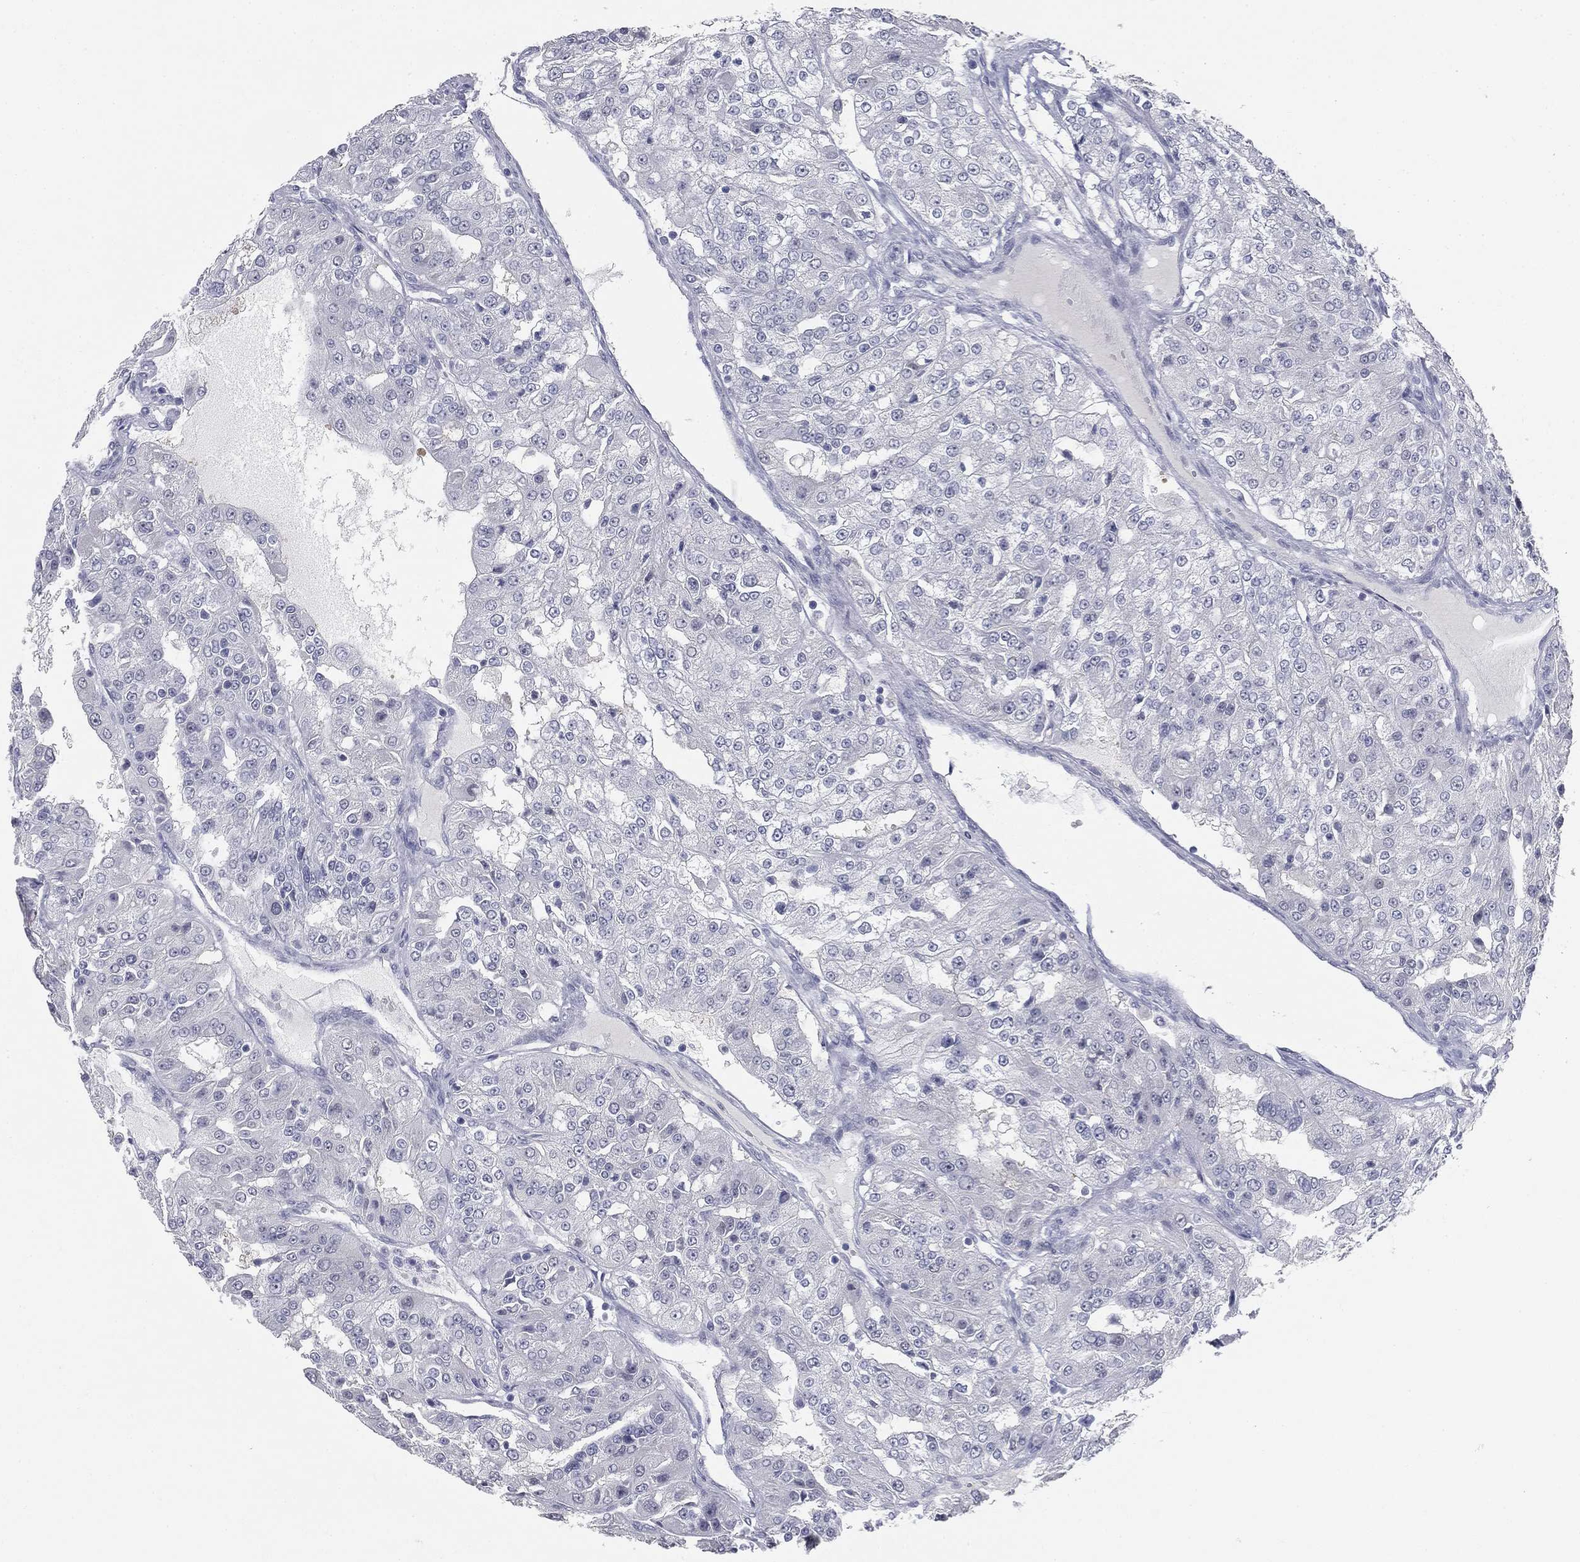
{"staining": {"intensity": "negative", "quantity": "none", "location": "none"}, "tissue": "renal cancer", "cell_type": "Tumor cells", "image_type": "cancer", "snomed": [{"axis": "morphology", "description": "Adenocarcinoma, NOS"}, {"axis": "topography", "description": "Kidney"}], "caption": "High magnification brightfield microscopy of adenocarcinoma (renal) stained with DAB (3,3'-diaminobenzidine) (brown) and counterstained with hematoxylin (blue): tumor cells show no significant expression.", "gene": "MUC5AC", "patient": {"sex": "female", "age": 63}}